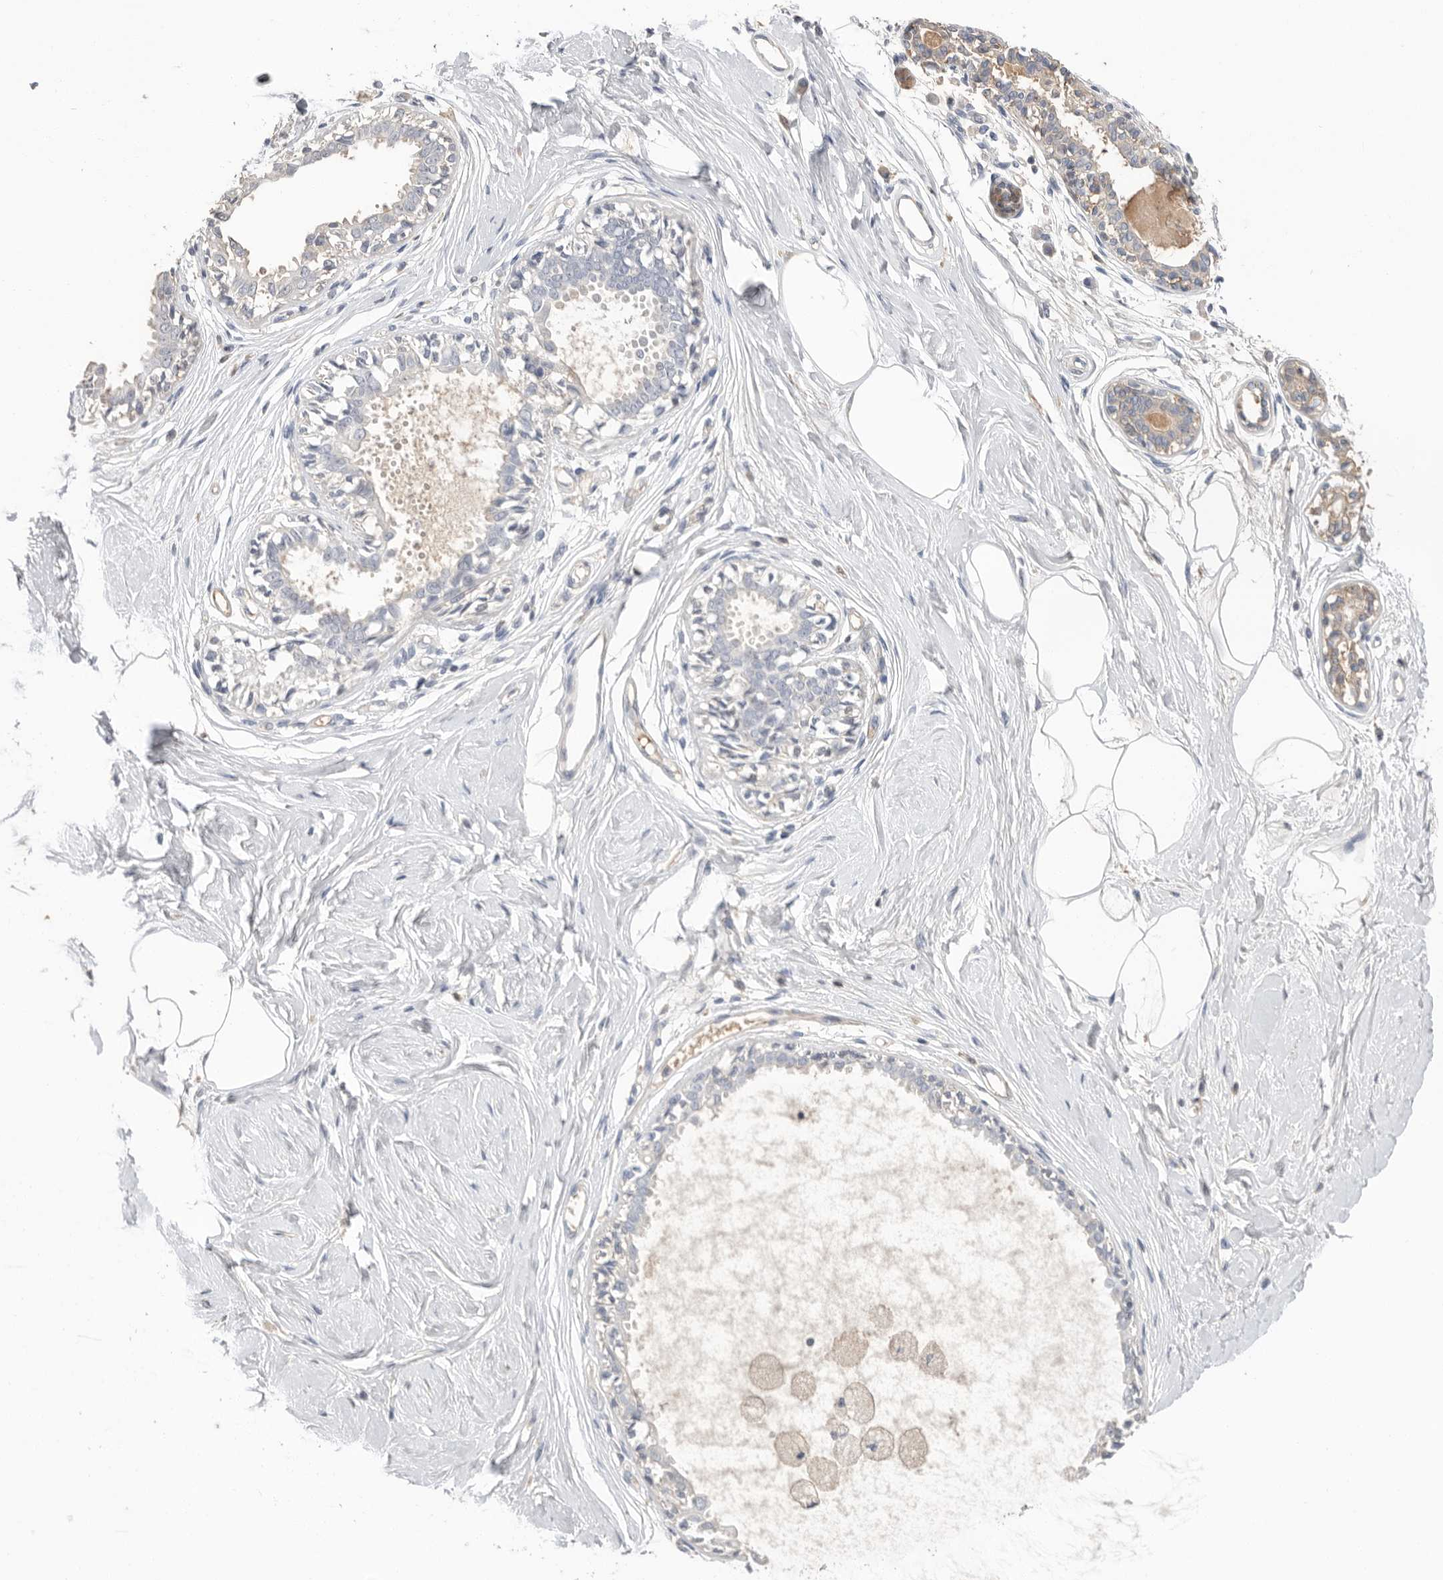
{"staining": {"intensity": "negative", "quantity": "none", "location": "none"}, "tissue": "breast", "cell_type": "Adipocytes", "image_type": "normal", "snomed": [{"axis": "morphology", "description": "Normal tissue, NOS"}, {"axis": "topography", "description": "Breast"}], "caption": "High magnification brightfield microscopy of unremarkable breast stained with DAB (3,3'-diaminobenzidine) (brown) and counterstained with hematoxylin (blue): adipocytes show no significant expression. Brightfield microscopy of IHC stained with DAB (brown) and hematoxylin (blue), captured at high magnification.", "gene": "APOA2", "patient": {"sex": "female", "age": 45}}